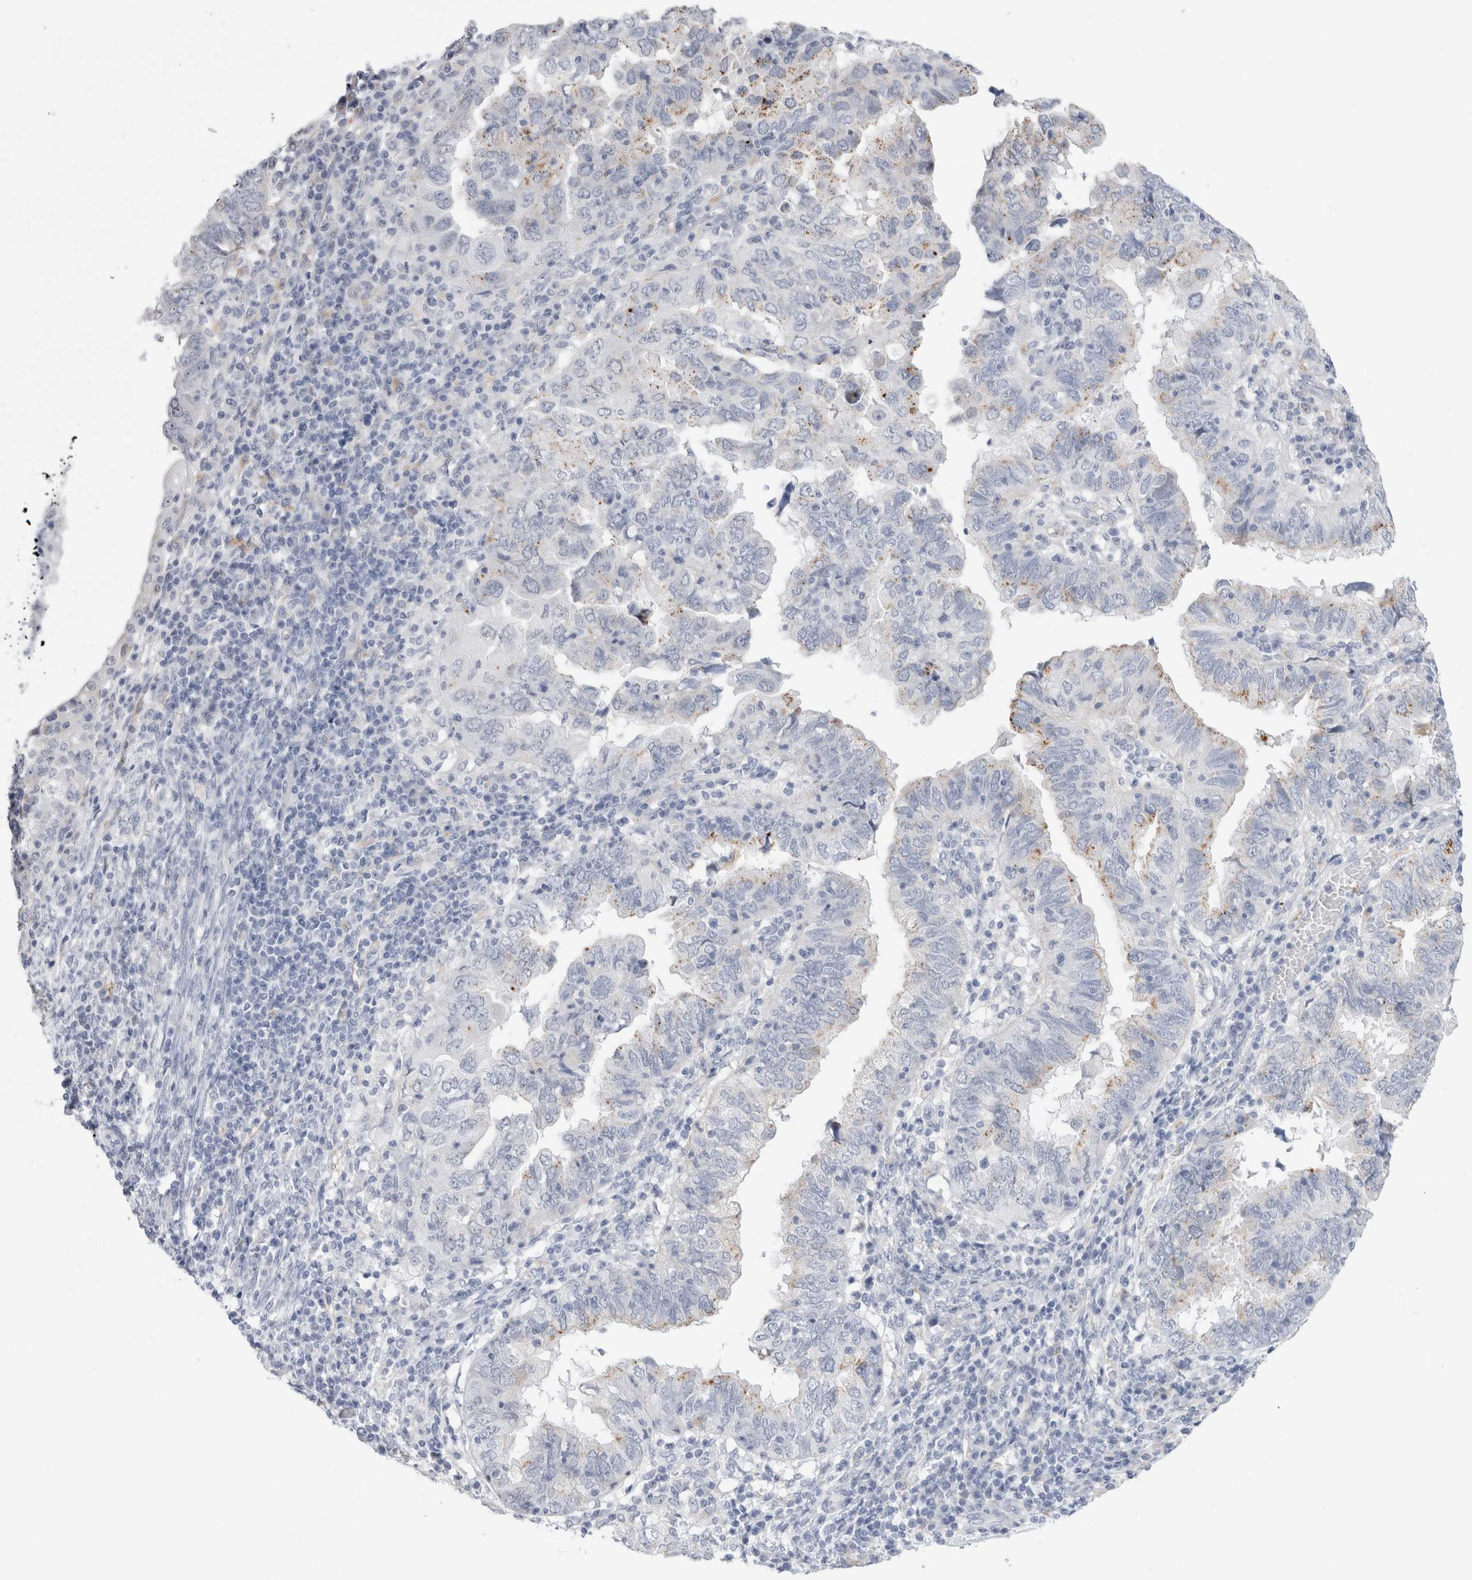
{"staining": {"intensity": "moderate", "quantity": "<25%", "location": "cytoplasmic/membranous"}, "tissue": "endometrial cancer", "cell_type": "Tumor cells", "image_type": "cancer", "snomed": [{"axis": "morphology", "description": "Adenocarcinoma, NOS"}, {"axis": "topography", "description": "Uterus"}], "caption": "About <25% of tumor cells in human endometrial cancer show moderate cytoplasmic/membranous protein staining as visualized by brown immunohistochemical staining.", "gene": "ANKMY1", "patient": {"sex": "female", "age": 77}}